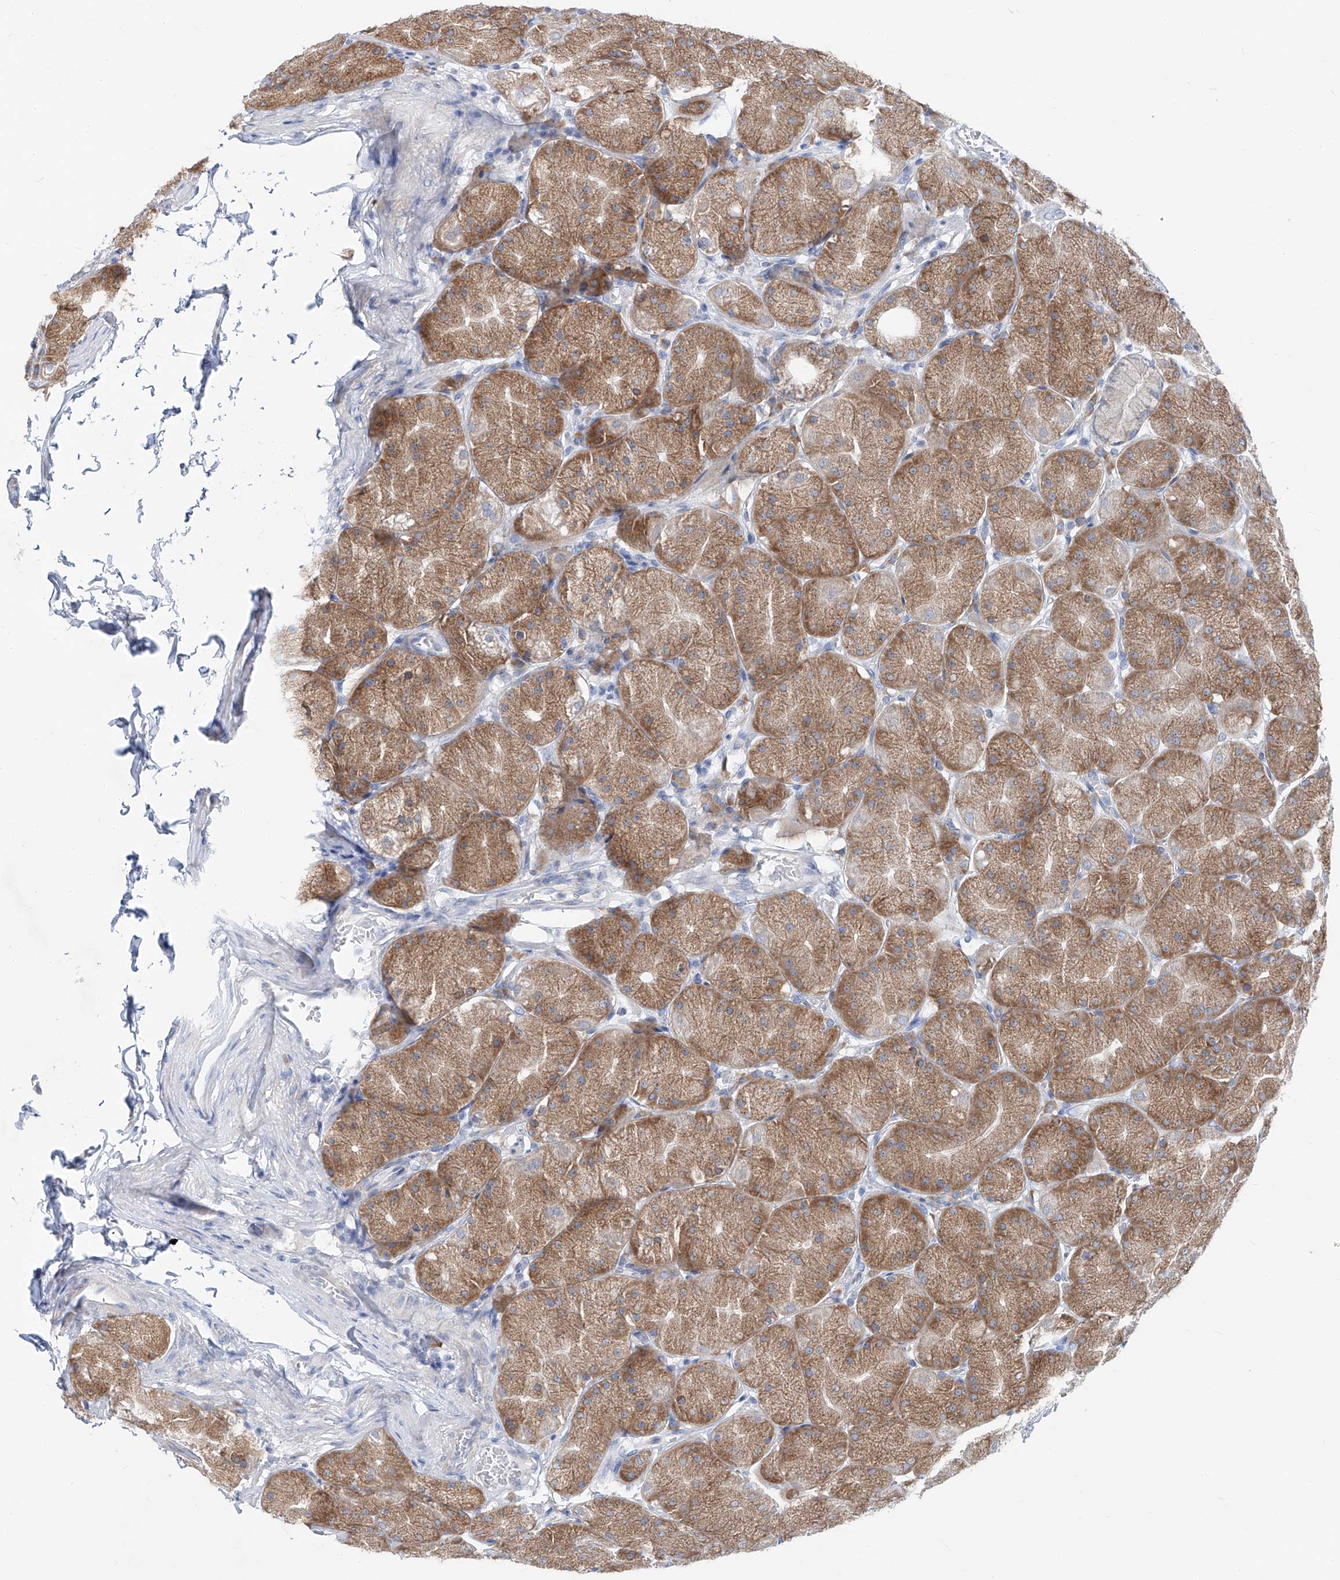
{"staining": {"intensity": "moderate", "quantity": ">75%", "location": "cytoplasmic/membranous"}, "tissue": "stomach", "cell_type": "Glandular cells", "image_type": "normal", "snomed": [{"axis": "morphology", "description": "Normal tissue, NOS"}, {"axis": "topography", "description": "Stomach, upper"}], "caption": "This image shows IHC staining of normal human stomach, with medium moderate cytoplasmic/membranous expression in approximately >75% of glandular cells.", "gene": "UFL1", "patient": {"sex": "female", "age": 56}}